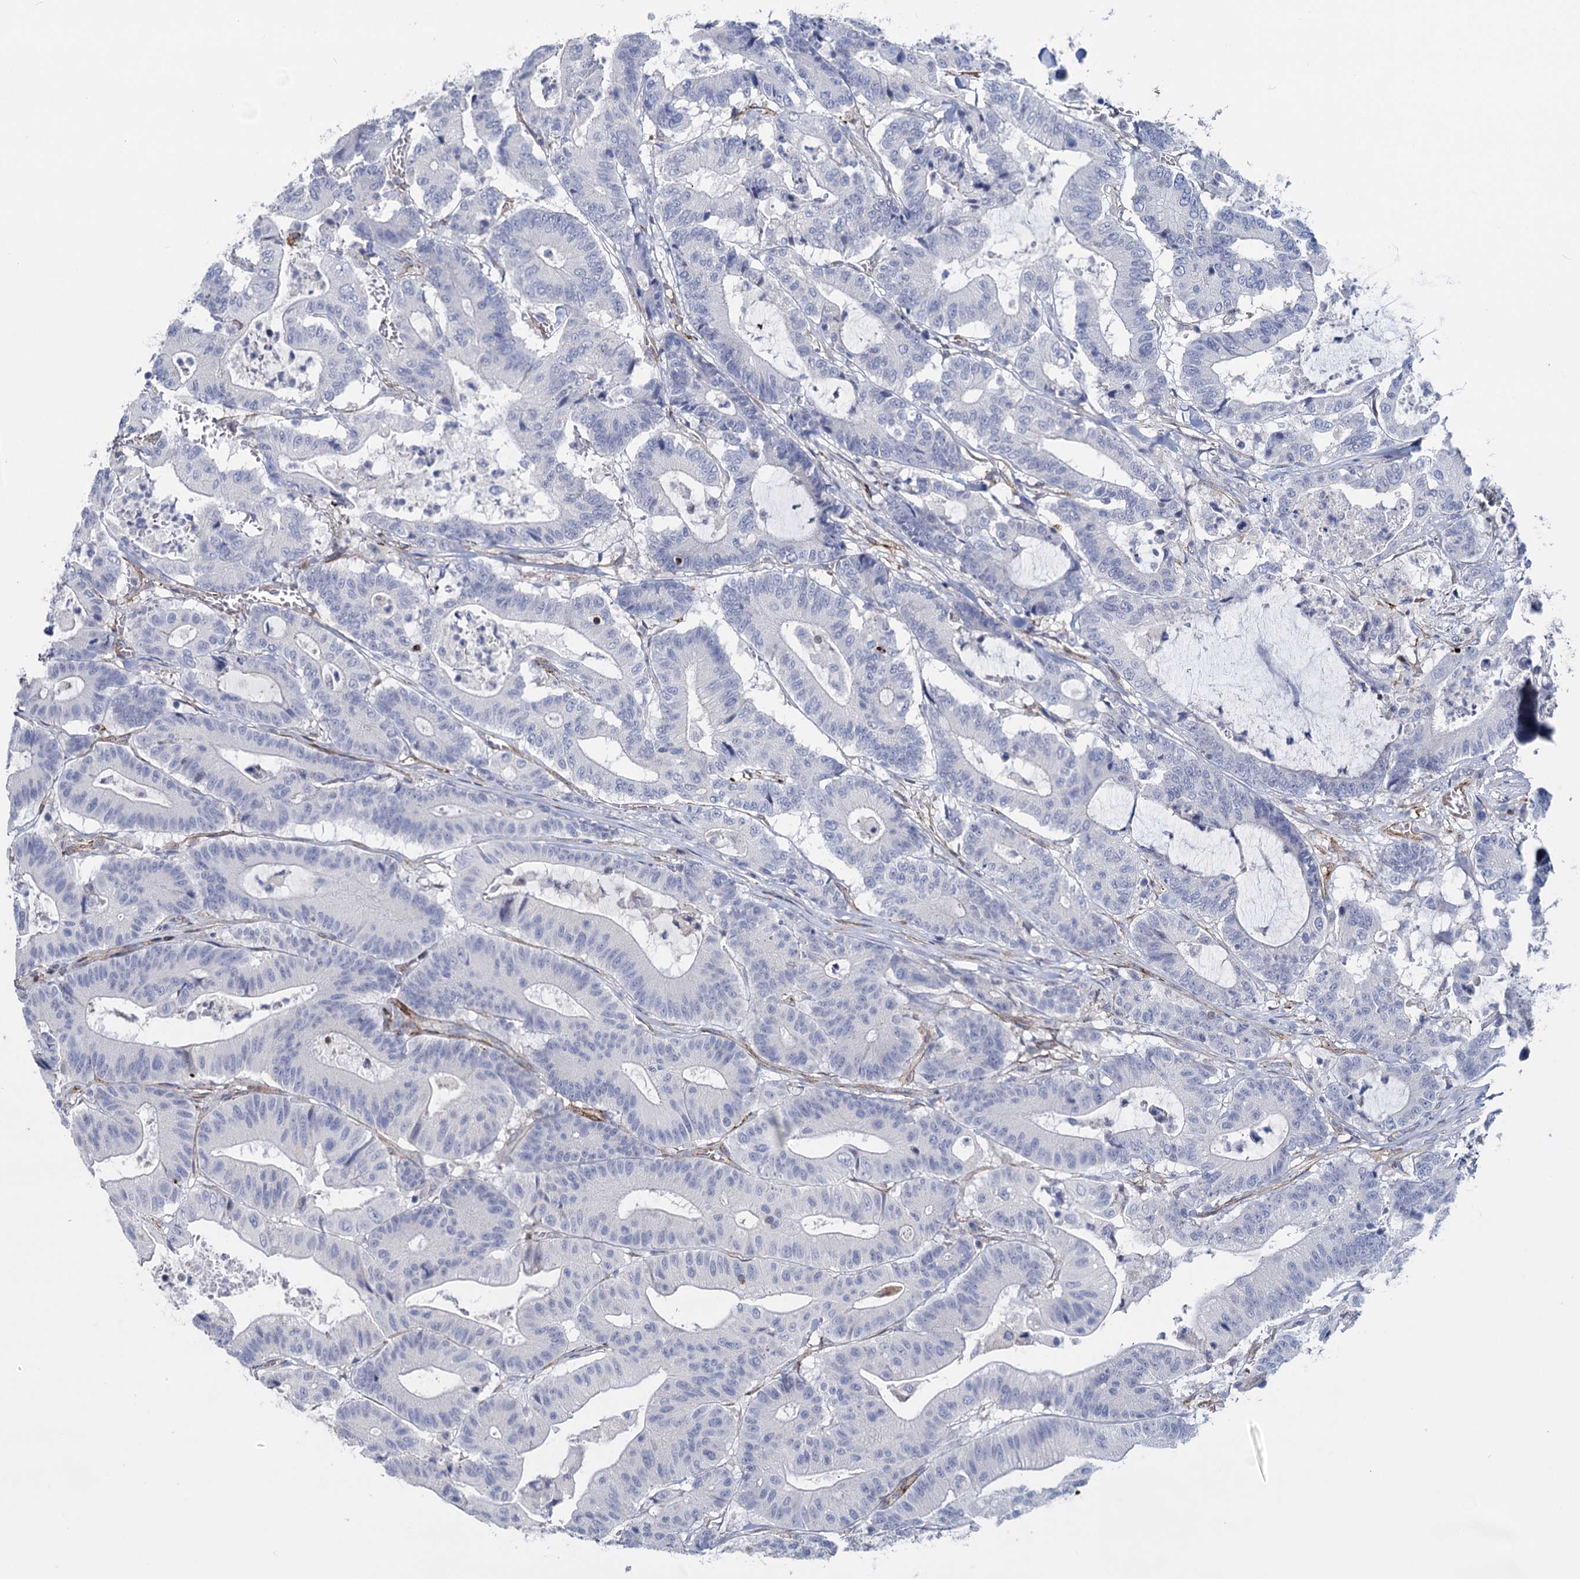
{"staining": {"intensity": "negative", "quantity": "none", "location": "none"}, "tissue": "colorectal cancer", "cell_type": "Tumor cells", "image_type": "cancer", "snomed": [{"axis": "morphology", "description": "Adenocarcinoma, NOS"}, {"axis": "topography", "description": "Colon"}], "caption": "High magnification brightfield microscopy of colorectal cancer stained with DAB (3,3'-diaminobenzidine) (brown) and counterstained with hematoxylin (blue): tumor cells show no significant expression.", "gene": "SNCG", "patient": {"sex": "female", "age": 84}}